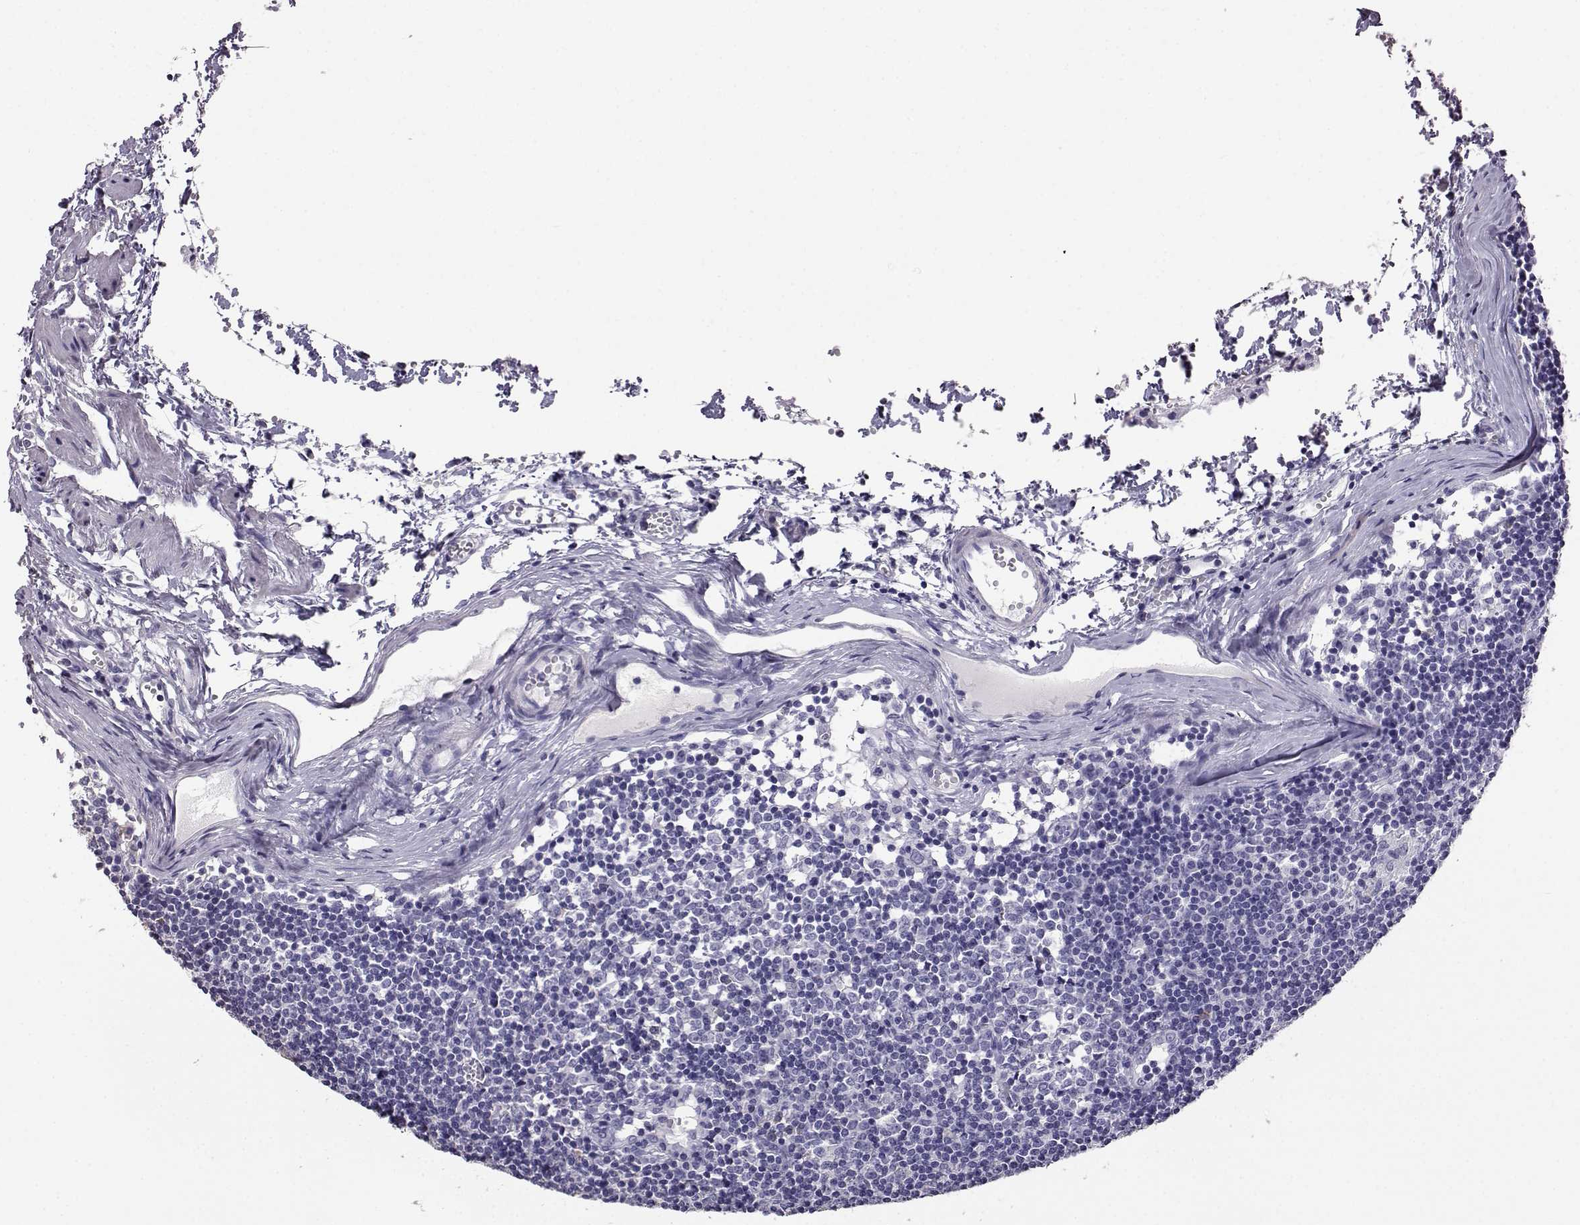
{"staining": {"intensity": "negative", "quantity": "none", "location": "none"}, "tissue": "lymph node", "cell_type": "Germinal center cells", "image_type": "normal", "snomed": [{"axis": "morphology", "description": "Normal tissue, NOS"}, {"axis": "topography", "description": "Lymph node"}], "caption": "Lymph node stained for a protein using immunohistochemistry shows no positivity germinal center cells.", "gene": "AKR1B1", "patient": {"sex": "female", "age": 52}}